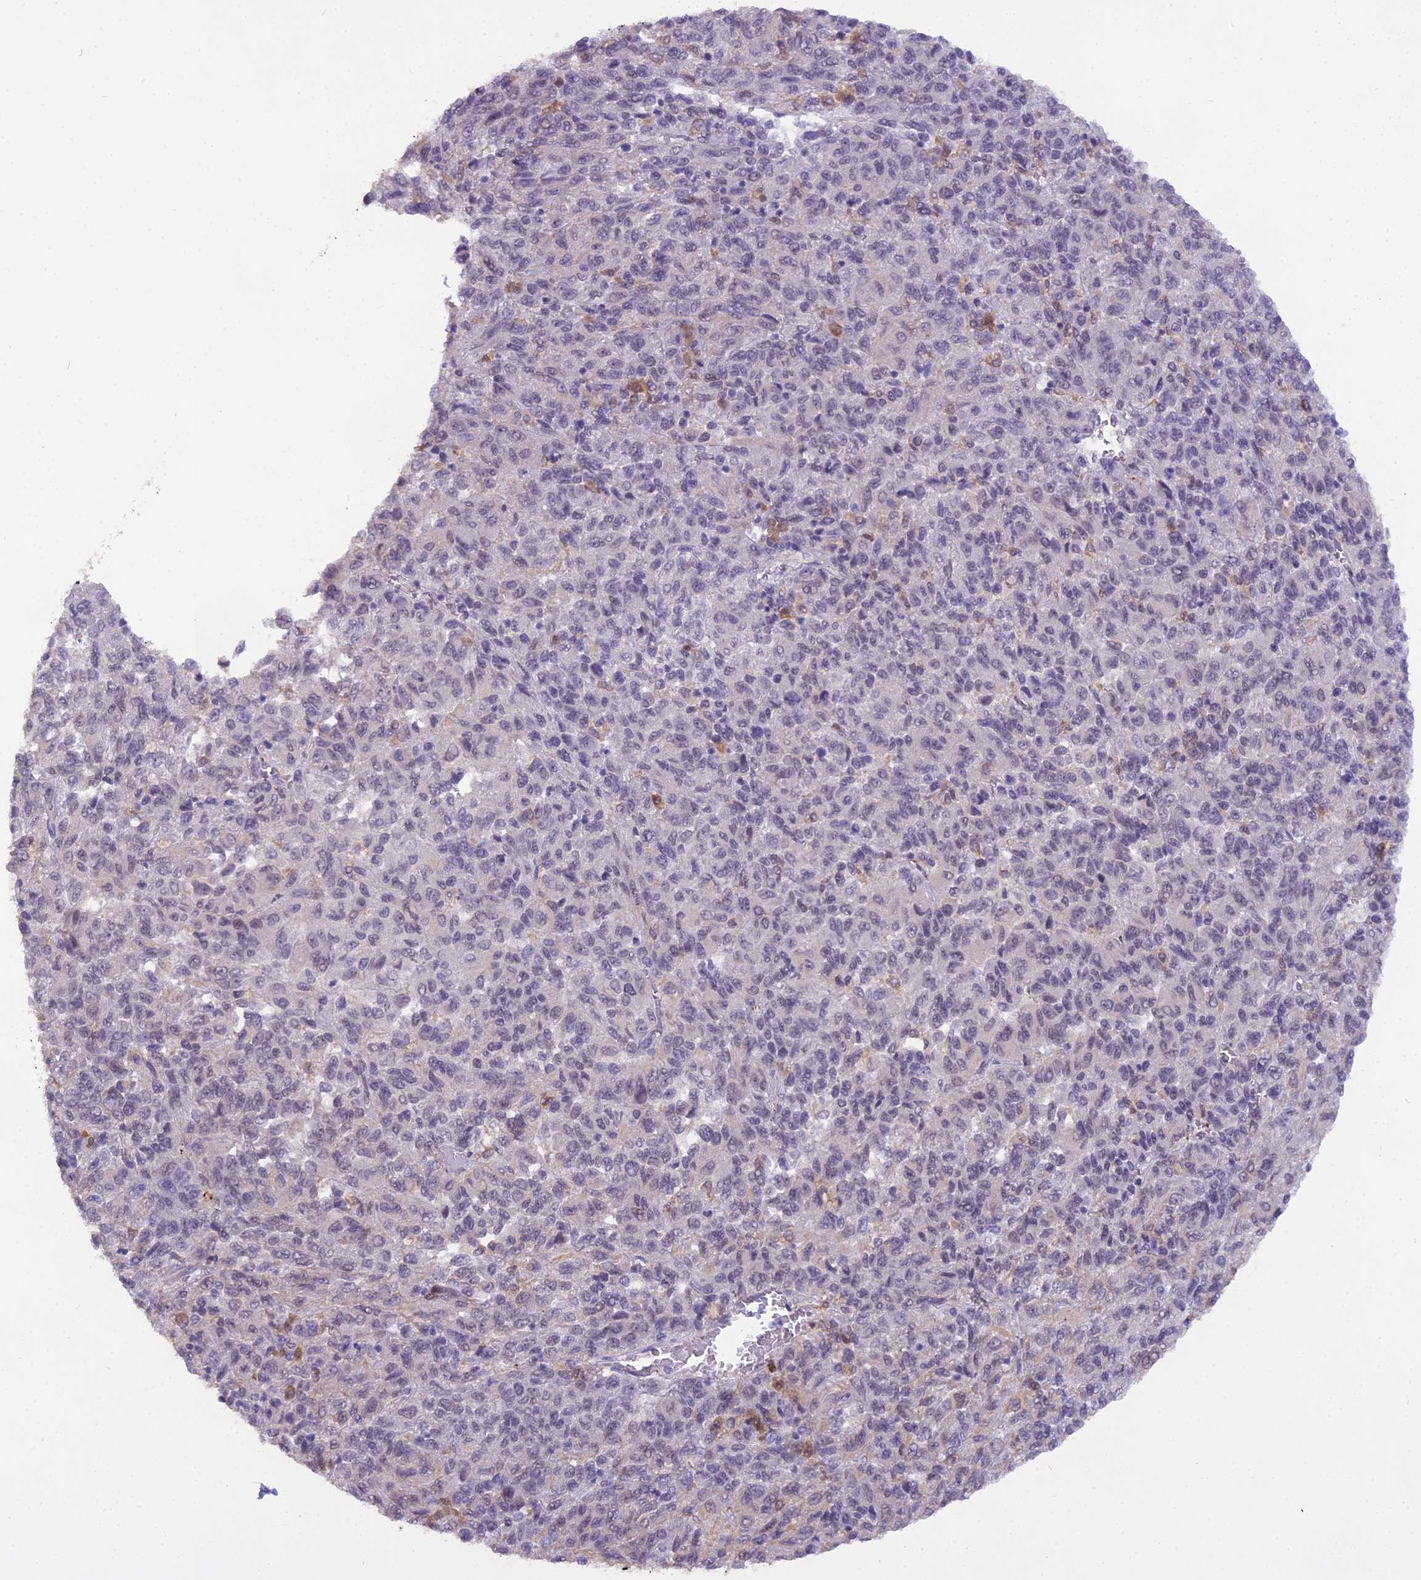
{"staining": {"intensity": "negative", "quantity": "none", "location": "none"}, "tissue": "melanoma", "cell_type": "Tumor cells", "image_type": "cancer", "snomed": [{"axis": "morphology", "description": "Malignant melanoma, Metastatic site"}, {"axis": "topography", "description": "Lung"}], "caption": "Tumor cells show no significant protein positivity in melanoma.", "gene": "BLNK", "patient": {"sex": "male", "age": 64}}